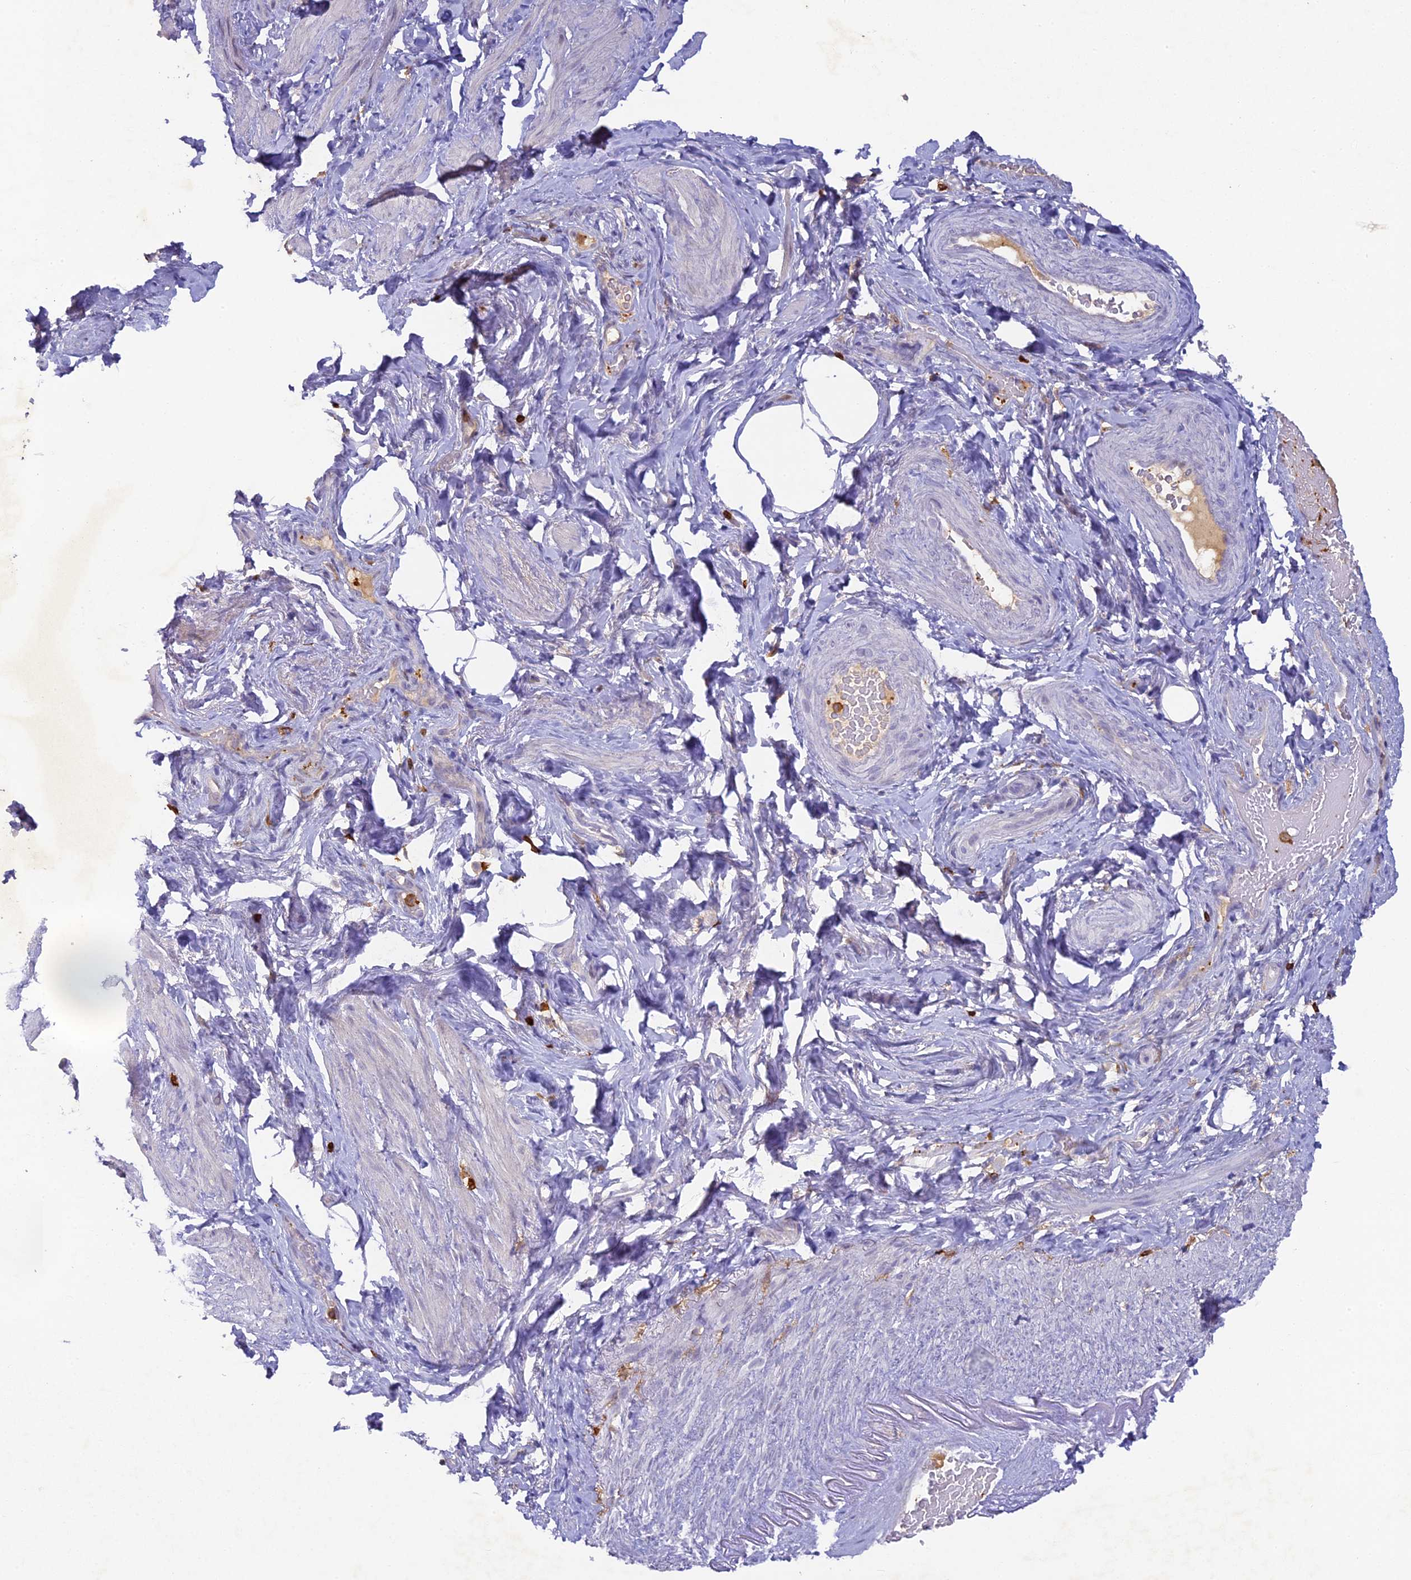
{"staining": {"intensity": "negative", "quantity": "none", "location": "none"}, "tissue": "smooth muscle", "cell_type": "Smooth muscle cells", "image_type": "normal", "snomed": [{"axis": "morphology", "description": "Normal tissue, NOS"}, {"axis": "topography", "description": "Smooth muscle"}, {"axis": "topography", "description": "Peripheral nerve tissue"}], "caption": "The image shows no significant positivity in smooth muscle cells of smooth muscle. The staining was performed using DAB to visualize the protein expression in brown, while the nuclei were stained in blue with hematoxylin (Magnification: 20x).", "gene": "FYB1", "patient": {"sex": "male", "age": 69}}